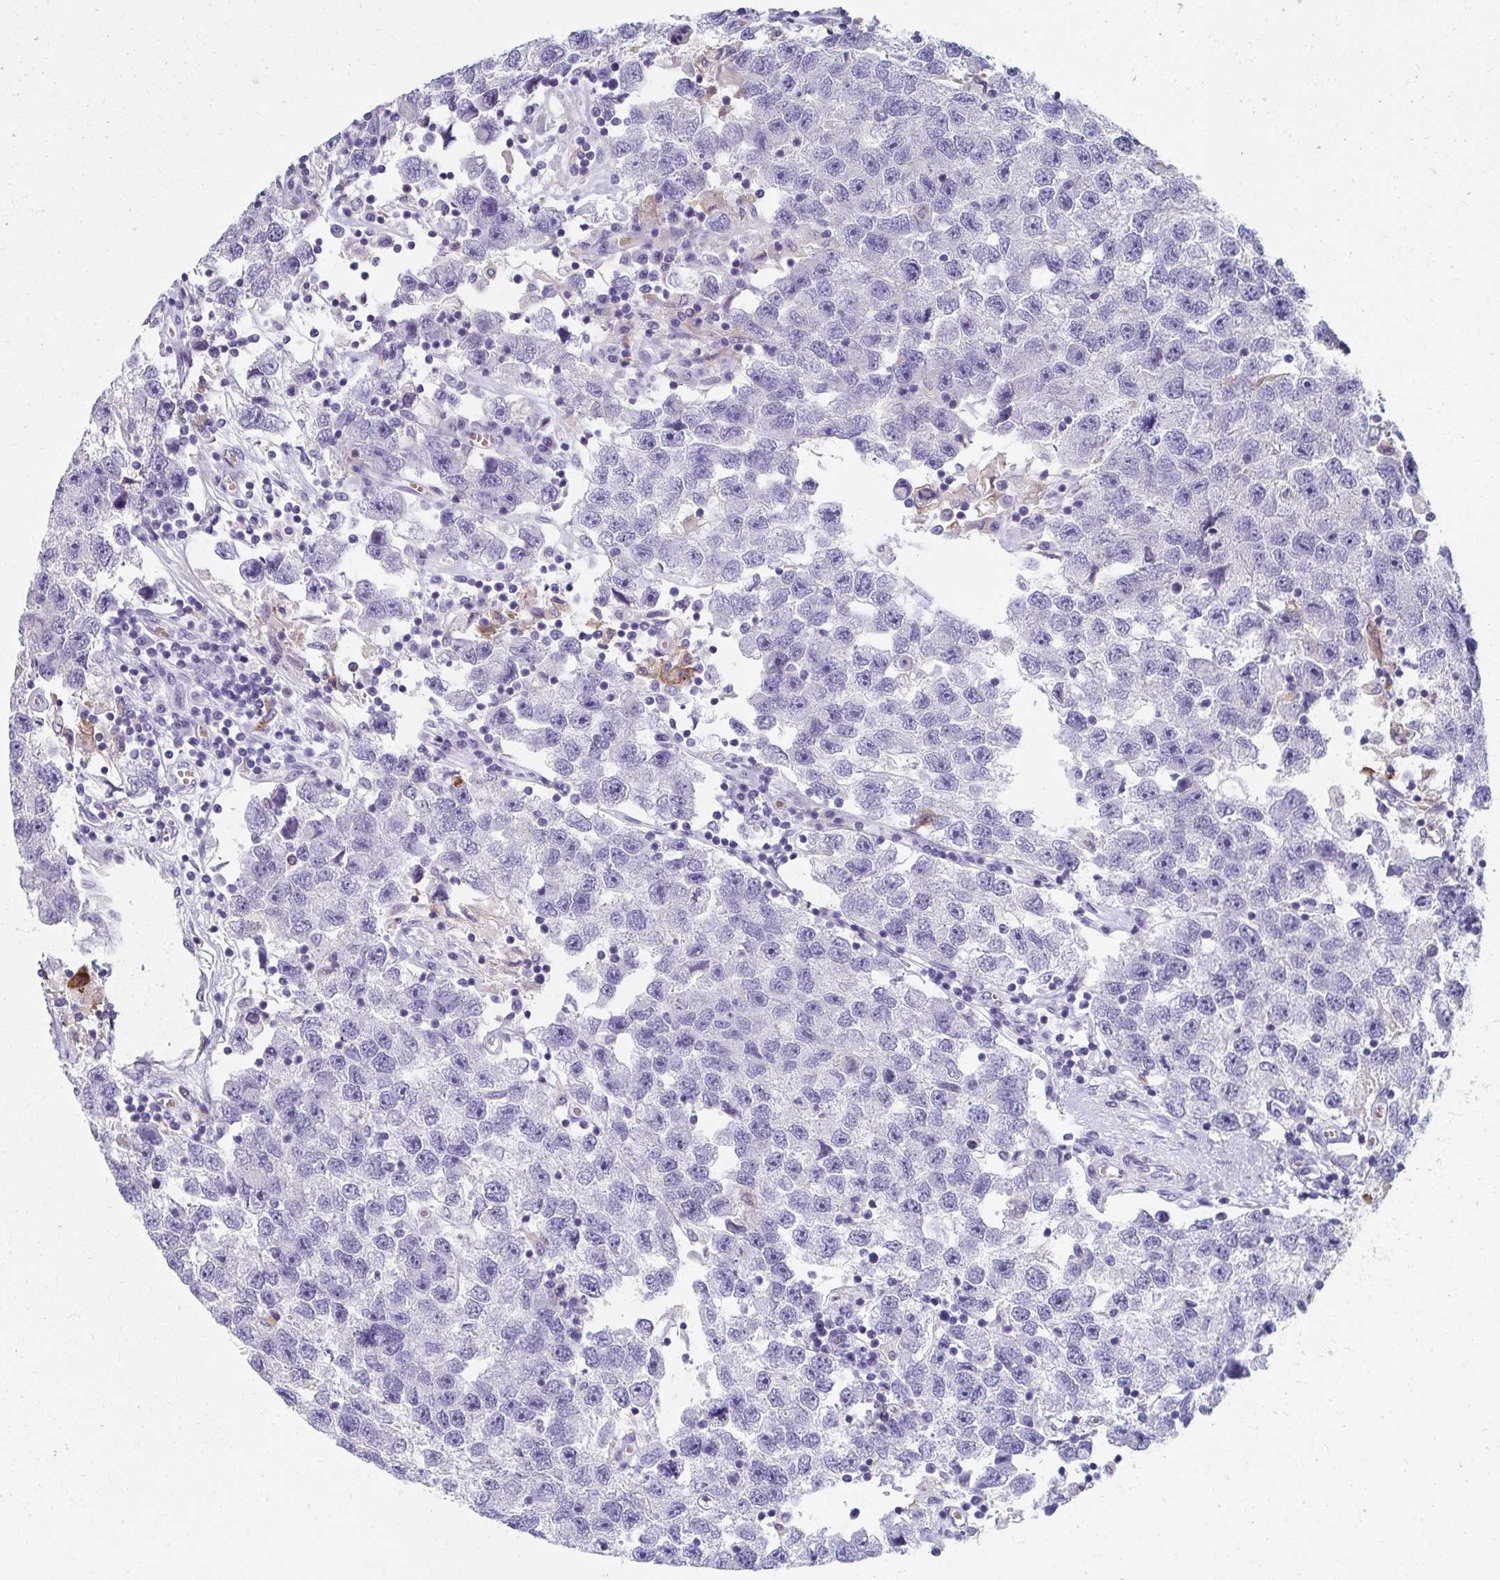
{"staining": {"intensity": "negative", "quantity": "none", "location": "none"}, "tissue": "testis cancer", "cell_type": "Tumor cells", "image_type": "cancer", "snomed": [{"axis": "morphology", "description": "Seminoma, NOS"}, {"axis": "topography", "description": "Testis"}], "caption": "The photomicrograph exhibits no significant expression in tumor cells of testis seminoma. (Stains: DAB (3,3'-diaminobenzidine) immunohistochemistry with hematoxylin counter stain, Microscopy: brightfield microscopy at high magnification).", "gene": "EIF1AD", "patient": {"sex": "male", "age": 26}}